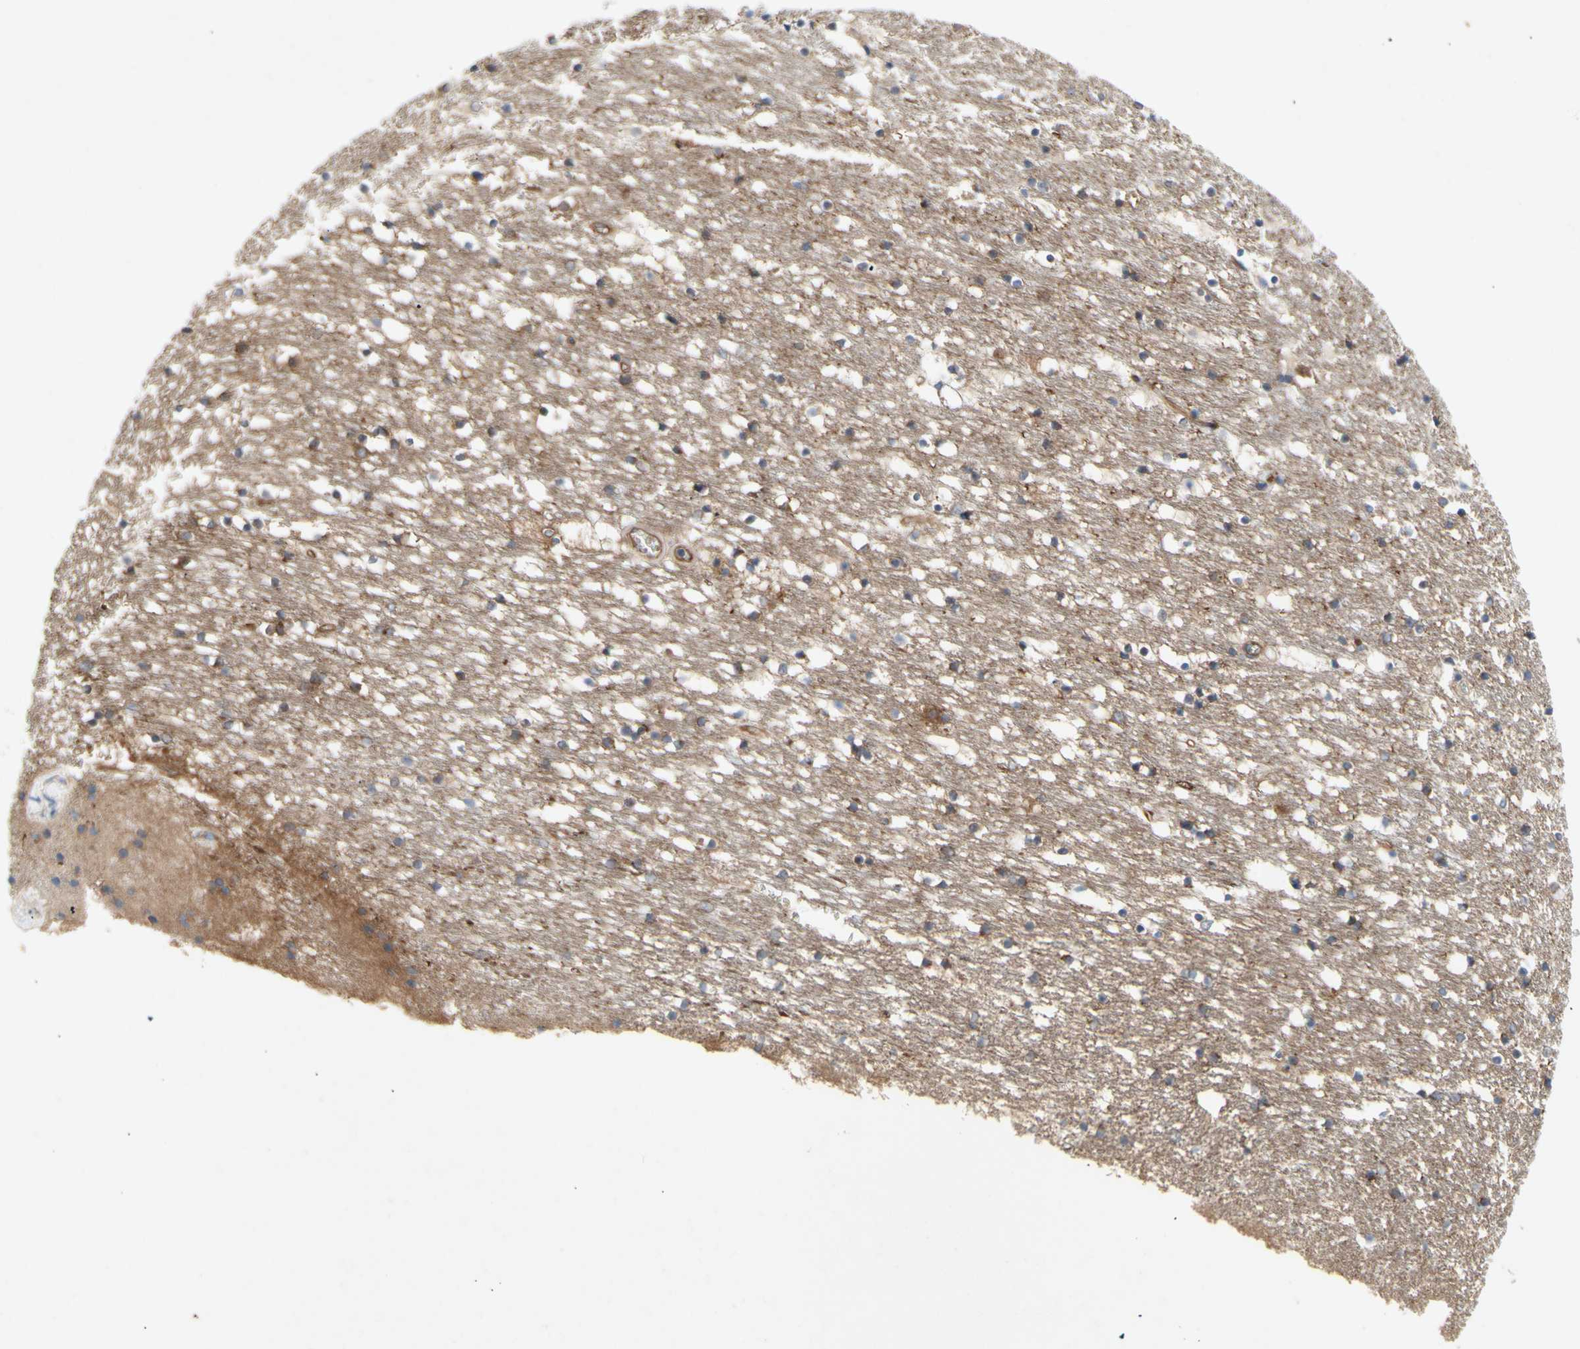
{"staining": {"intensity": "negative", "quantity": "none", "location": "none"}, "tissue": "caudate", "cell_type": "Glial cells", "image_type": "normal", "snomed": [{"axis": "morphology", "description": "Normal tissue, NOS"}, {"axis": "topography", "description": "Lateral ventricle wall"}], "caption": "The immunohistochemistry (IHC) histopathology image has no significant positivity in glial cells of caudate.", "gene": "KLC1", "patient": {"sex": "male", "age": 45}}